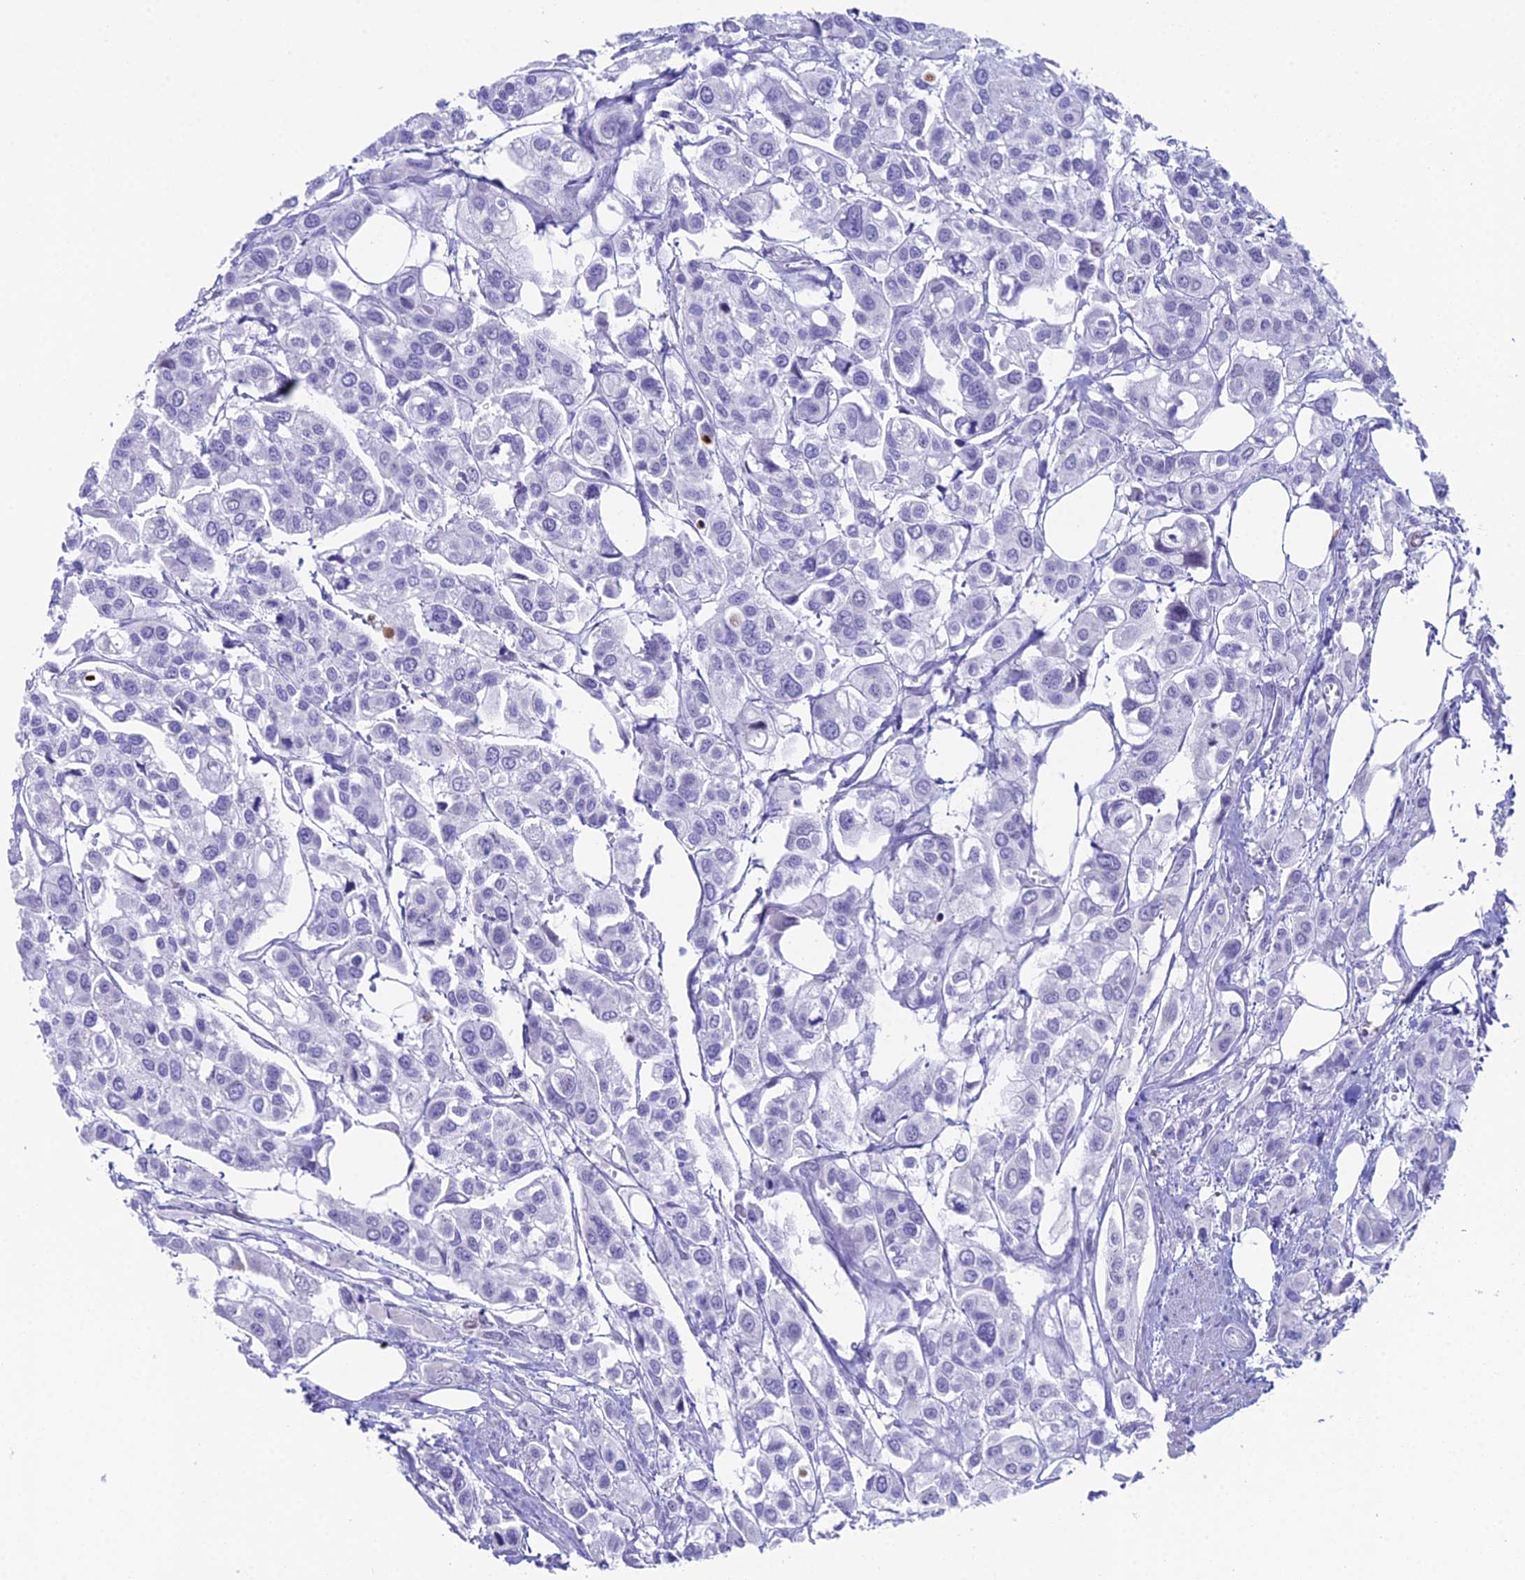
{"staining": {"intensity": "negative", "quantity": "none", "location": "none"}, "tissue": "urothelial cancer", "cell_type": "Tumor cells", "image_type": "cancer", "snomed": [{"axis": "morphology", "description": "Urothelial carcinoma, High grade"}, {"axis": "topography", "description": "Urinary bladder"}], "caption": "DAB (3,3'-diaminobenzidine) immunohistochemical staining of urothelial cancer shows no significant positivity in tumor cells.", "gene": "CC2D2A", "patient": {"sex": "male", "age": 67}}